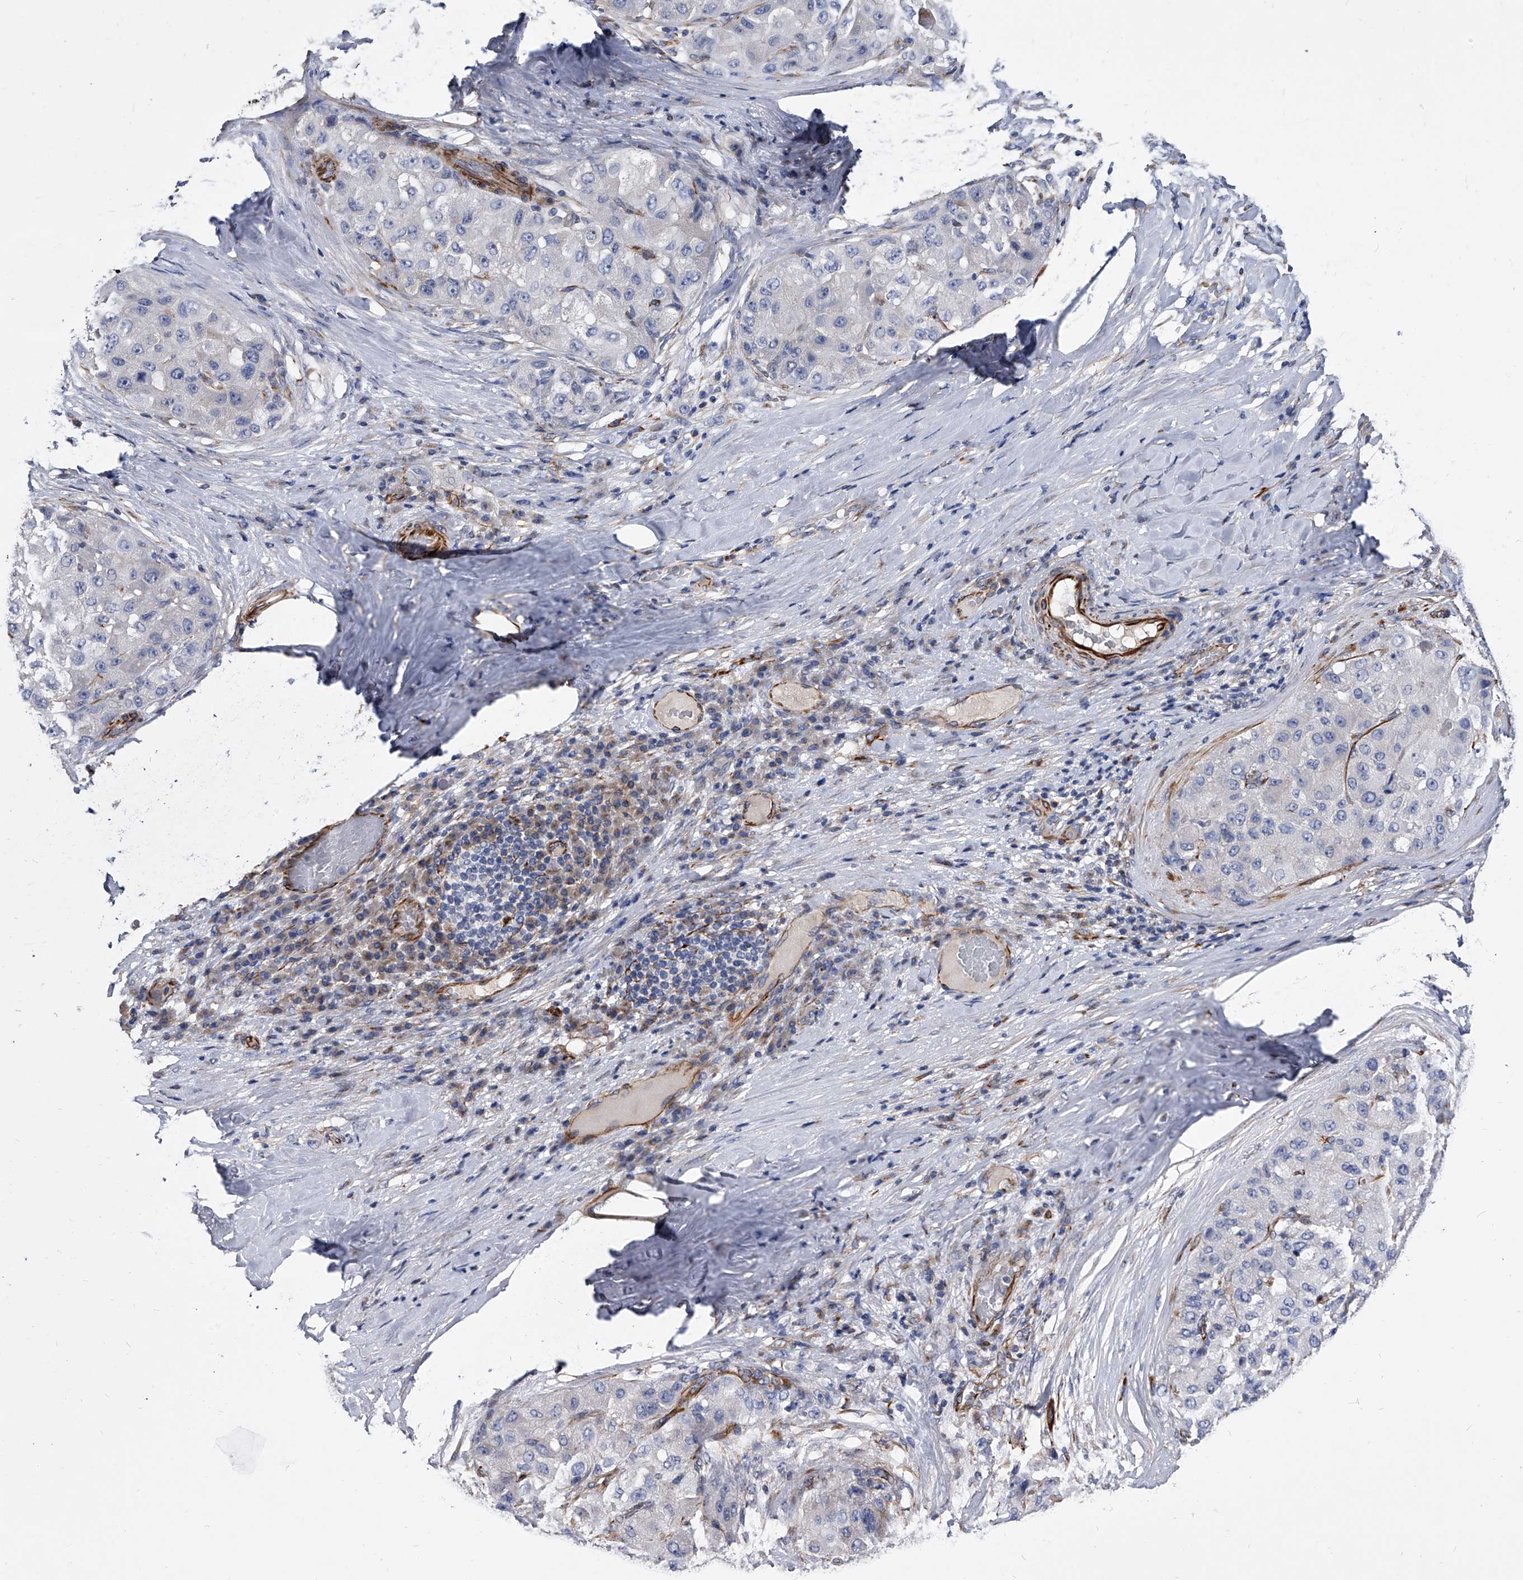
{"staining": {"intensity": "negative", "quantity": "none", "location": "none"}, "tissue": "liver cancer", "cell_type": "Tumor cells", "image_type": "cancer", "snomed": [{"axis": "morphology", "description": "Carcinoma, Hepatocellular, NOS"}, {"axis": "topography", "description": "Liver"}], "caption": "IHC of human liver cancer (hepatocellular carcinoma) exhibits no positivity in tumor cells. Nuclei are stained in blue.", "gene": "EFCAB7", "patient": {"sex": "male", "age": 80}}